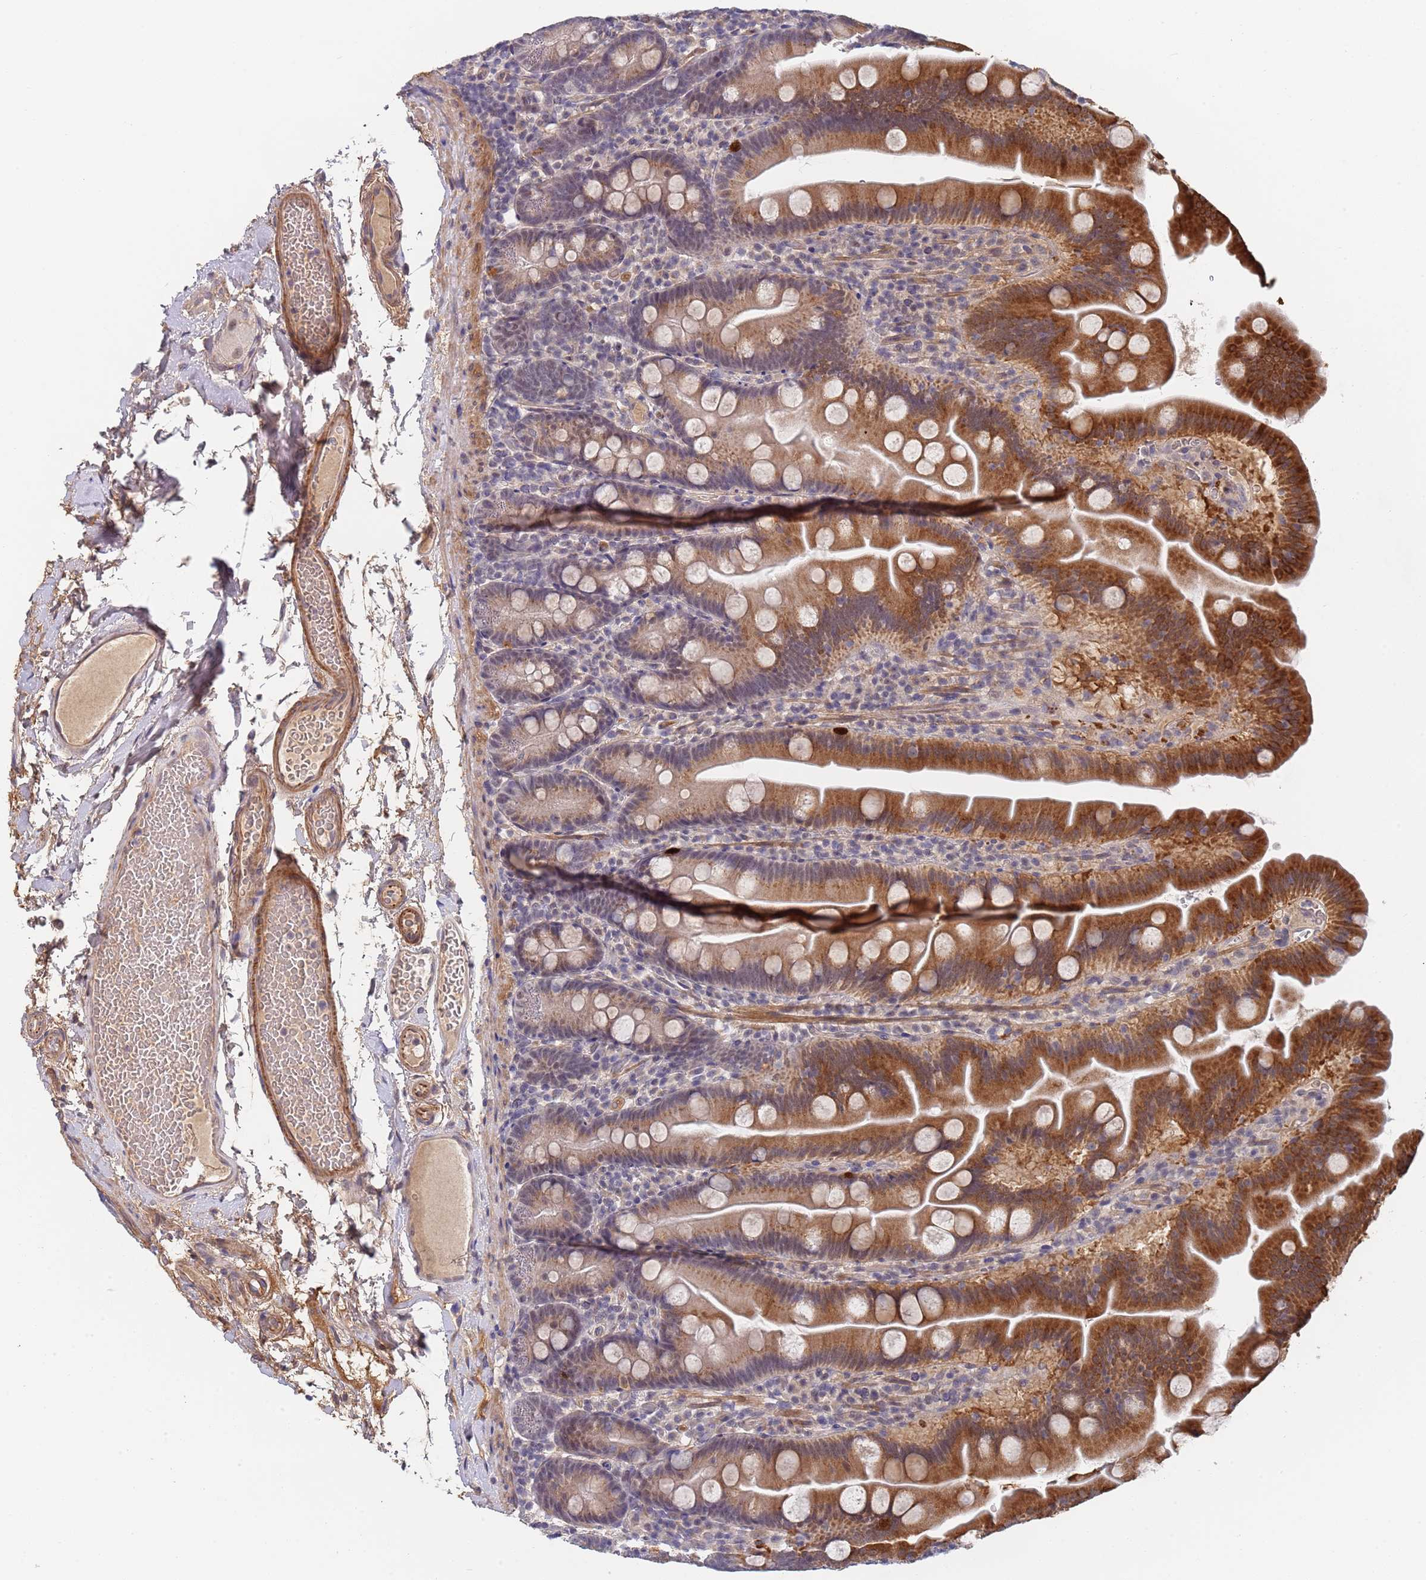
{"staining": {"intensity": "strong", "quantity": "25%-75%", "location": "cytoplasmic/membranous"}, "tissue": "small intestine", "cell_type": "Glandular cells", "image_type": "normal", "snomed": [{"axis": "morphology", "description": "Normal tissue, NOS"}, {"axis": "topography", "description": "Small intestine"}], "caption": "An immunohistochemistry photomicrograph of normal tissue is shown. Protein staining in brown shows strong cytoplasmic/membranous positivity in small intestine within glandular cells. Using DAB (brown) and hematoxylin (blue) stains, captured at high magnification using brightfield microscopy.", "gene": "B4GALT4", "patient": {"sex": "female", "age": 68}}